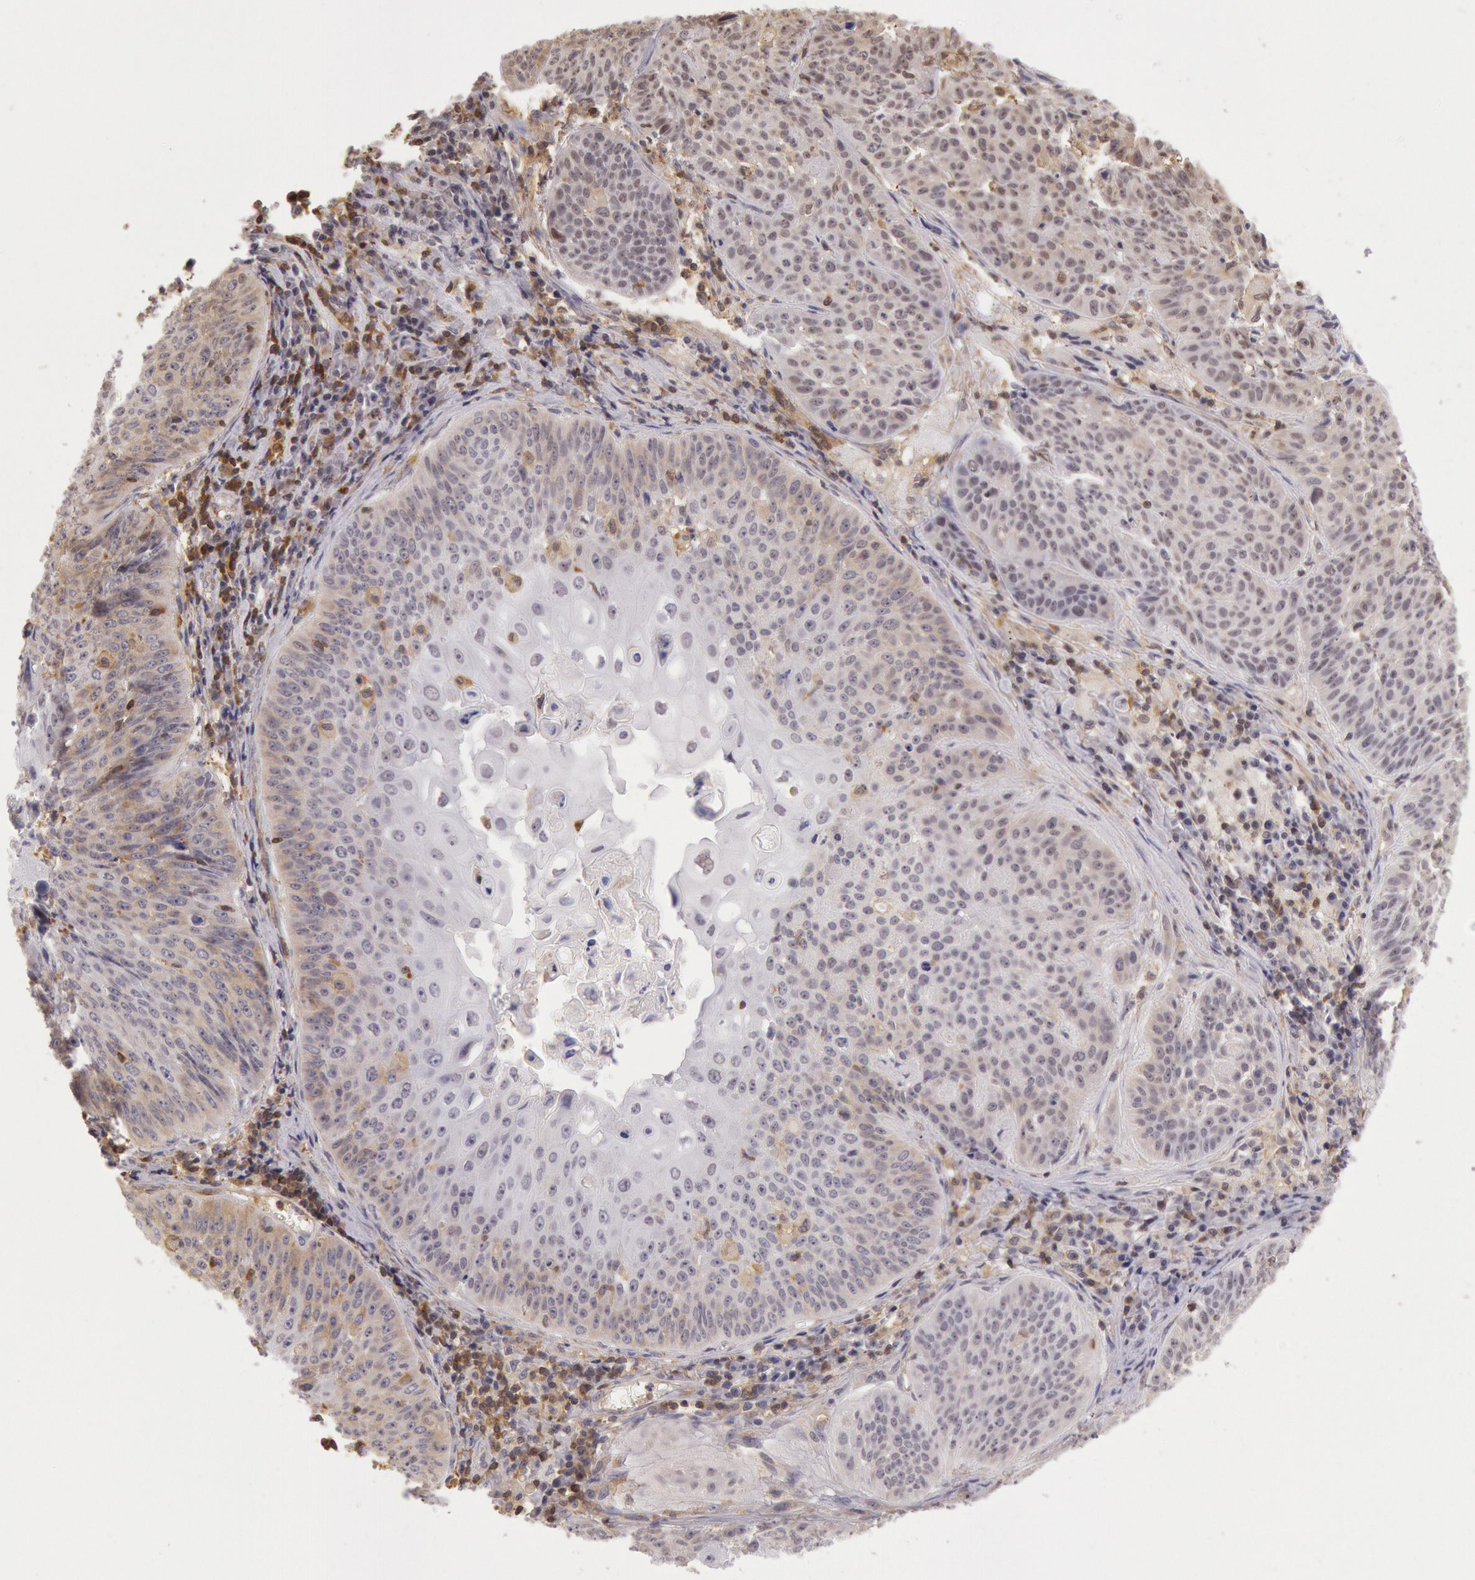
{"staining": {"intensity": "moderate", "quantity": "<25%", "location": "cytoplasmic/membranous,nuclear"}, "tissue": "lung cancer", "cell_type": "Tumor cells", "image_type": "cancer", "snomed": [{"axis": "morphology", "description": "Adenocarcinoma, NOS"}, {"axis": "topography", "description": "Lung"}], "caption": "Human lung cancer stained with a brown dye reveals moderate cytoplasmic/membranous and nuclear positive positivity in about <25% of tumor cells.", "gene": "HIF1A", "patient": {"sex": "male", "age": 60}}